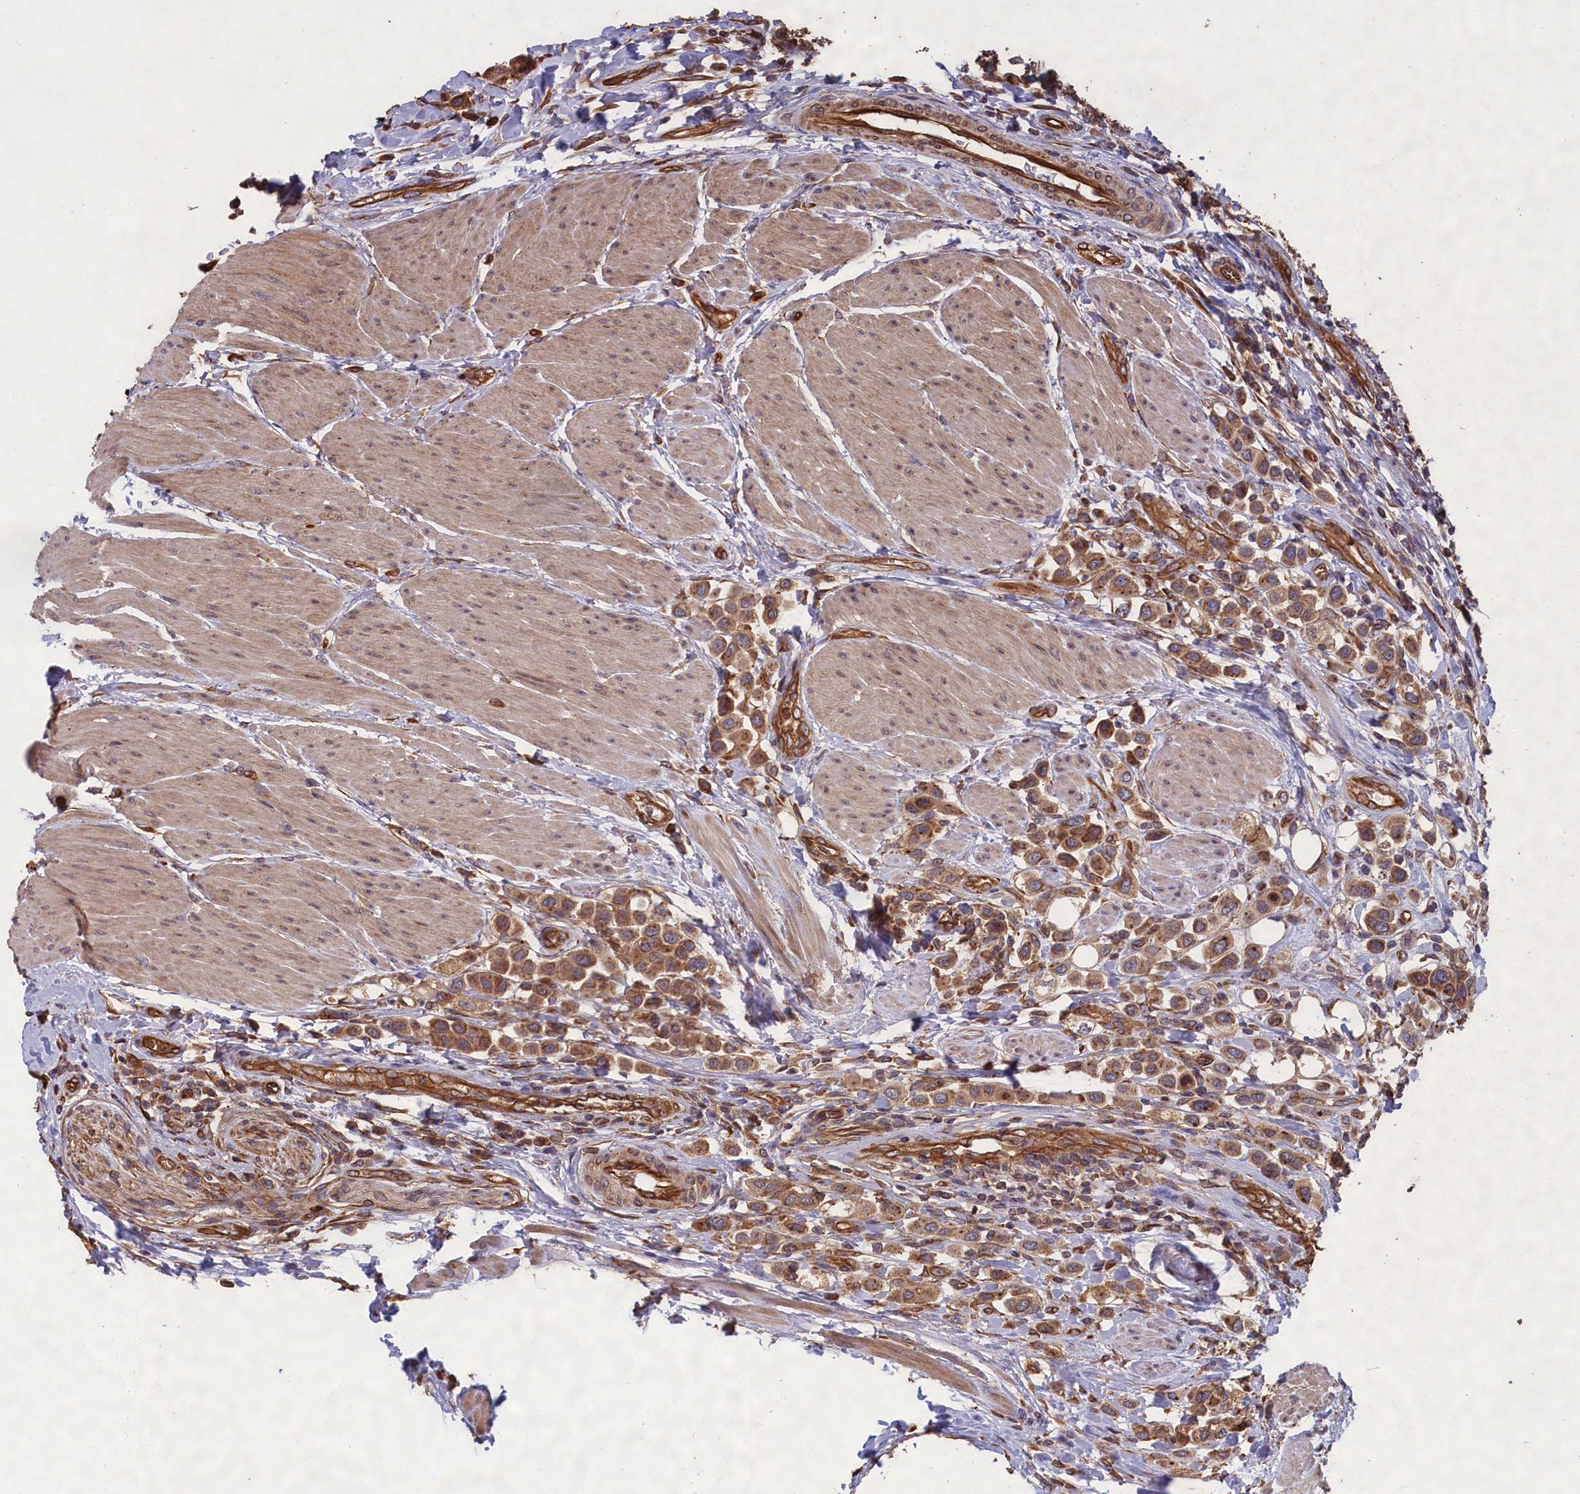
{"staining": {"intensity": "moderate", "quantity": ">75%", "location": "cytoplasmic/membranous"}, "tissue": "urothelial cancer", "cell_type": "Tumor cells", "image_type": "cancer", "snomed": [{"axis": "morphology", "description": "Urothelial carcinoma, High grade"}, {"axis": "topography", "description": "Urinary bladder"}], "caption": "A brown stain labels moderate cytoplasmic/membranous staining of a protein in human urothelial cancer tumor cells.", "gene": "CCDC124", "patient": {"sex": "male", "age": 50}}